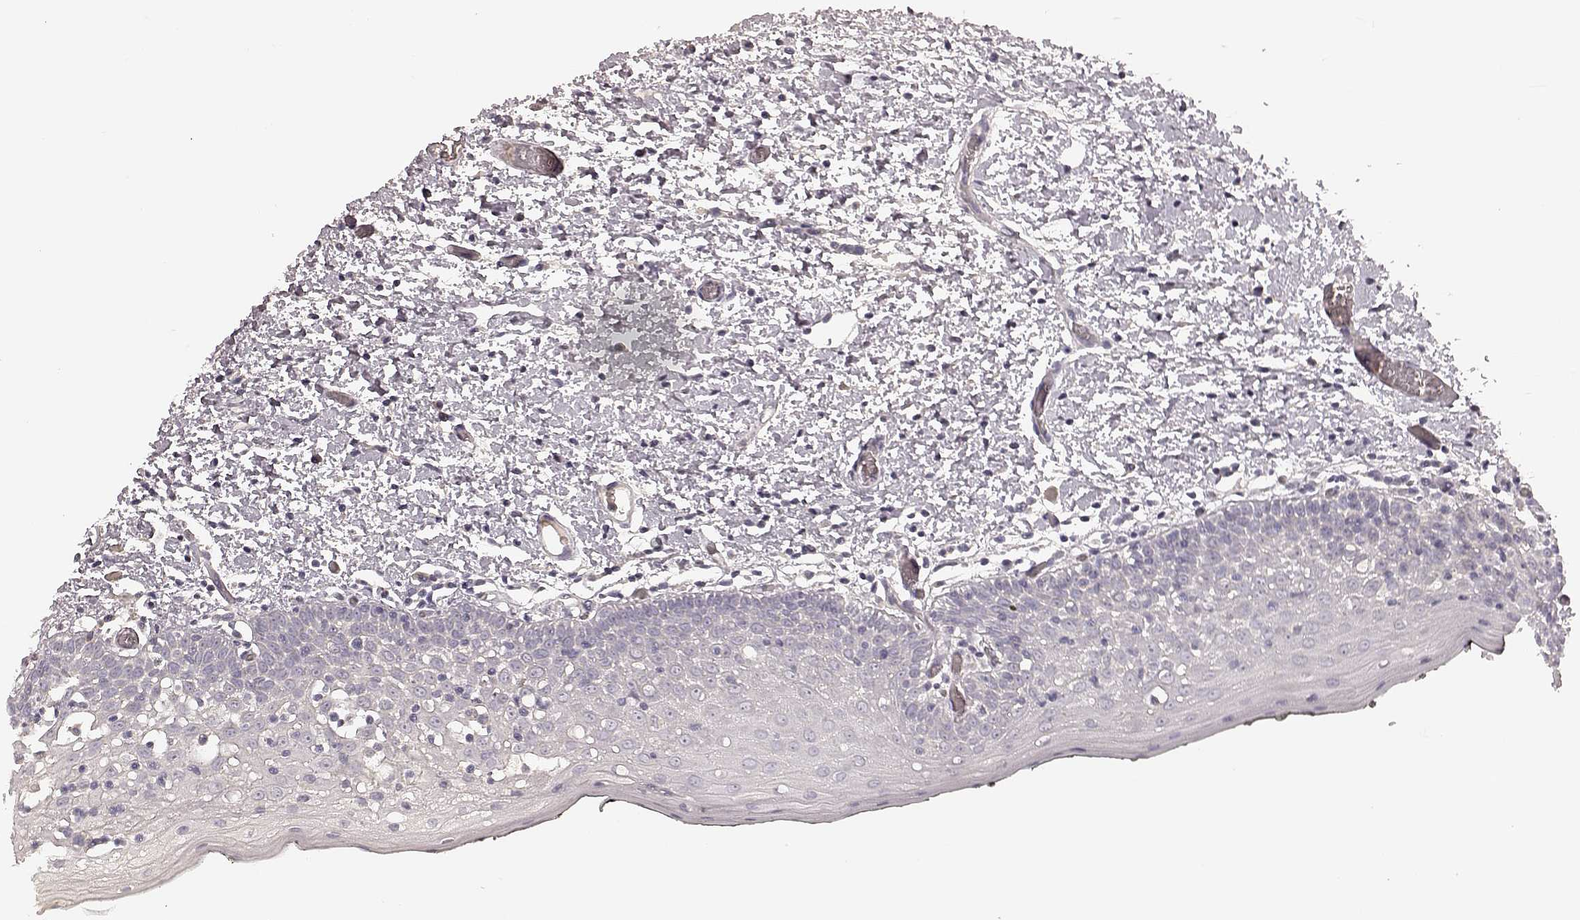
{"staining": {"intensity": "negative", "quantity": "none", "location": "none"}, "tissue": "oral mucosa", "cell_type": "Squamous epithelial cells", "image_type": "normal", "snomed": [{"axis": "morphology", "description": "Normal tissue, NOS"}, {"axis": "morphology", "description": "Squamous cell carcinoma, NOS"}, {"axis": "topography", "description": "Oral tissue"}, {"axis": "topography", "description": "Head-Neck"}], "caption": "This is an IHC micrograph of unremarkable human oral mucosa. There is no staining in squamous epithelial cells.", "gene": "MIA", "patient": {"sex": "male", "age": 69}}